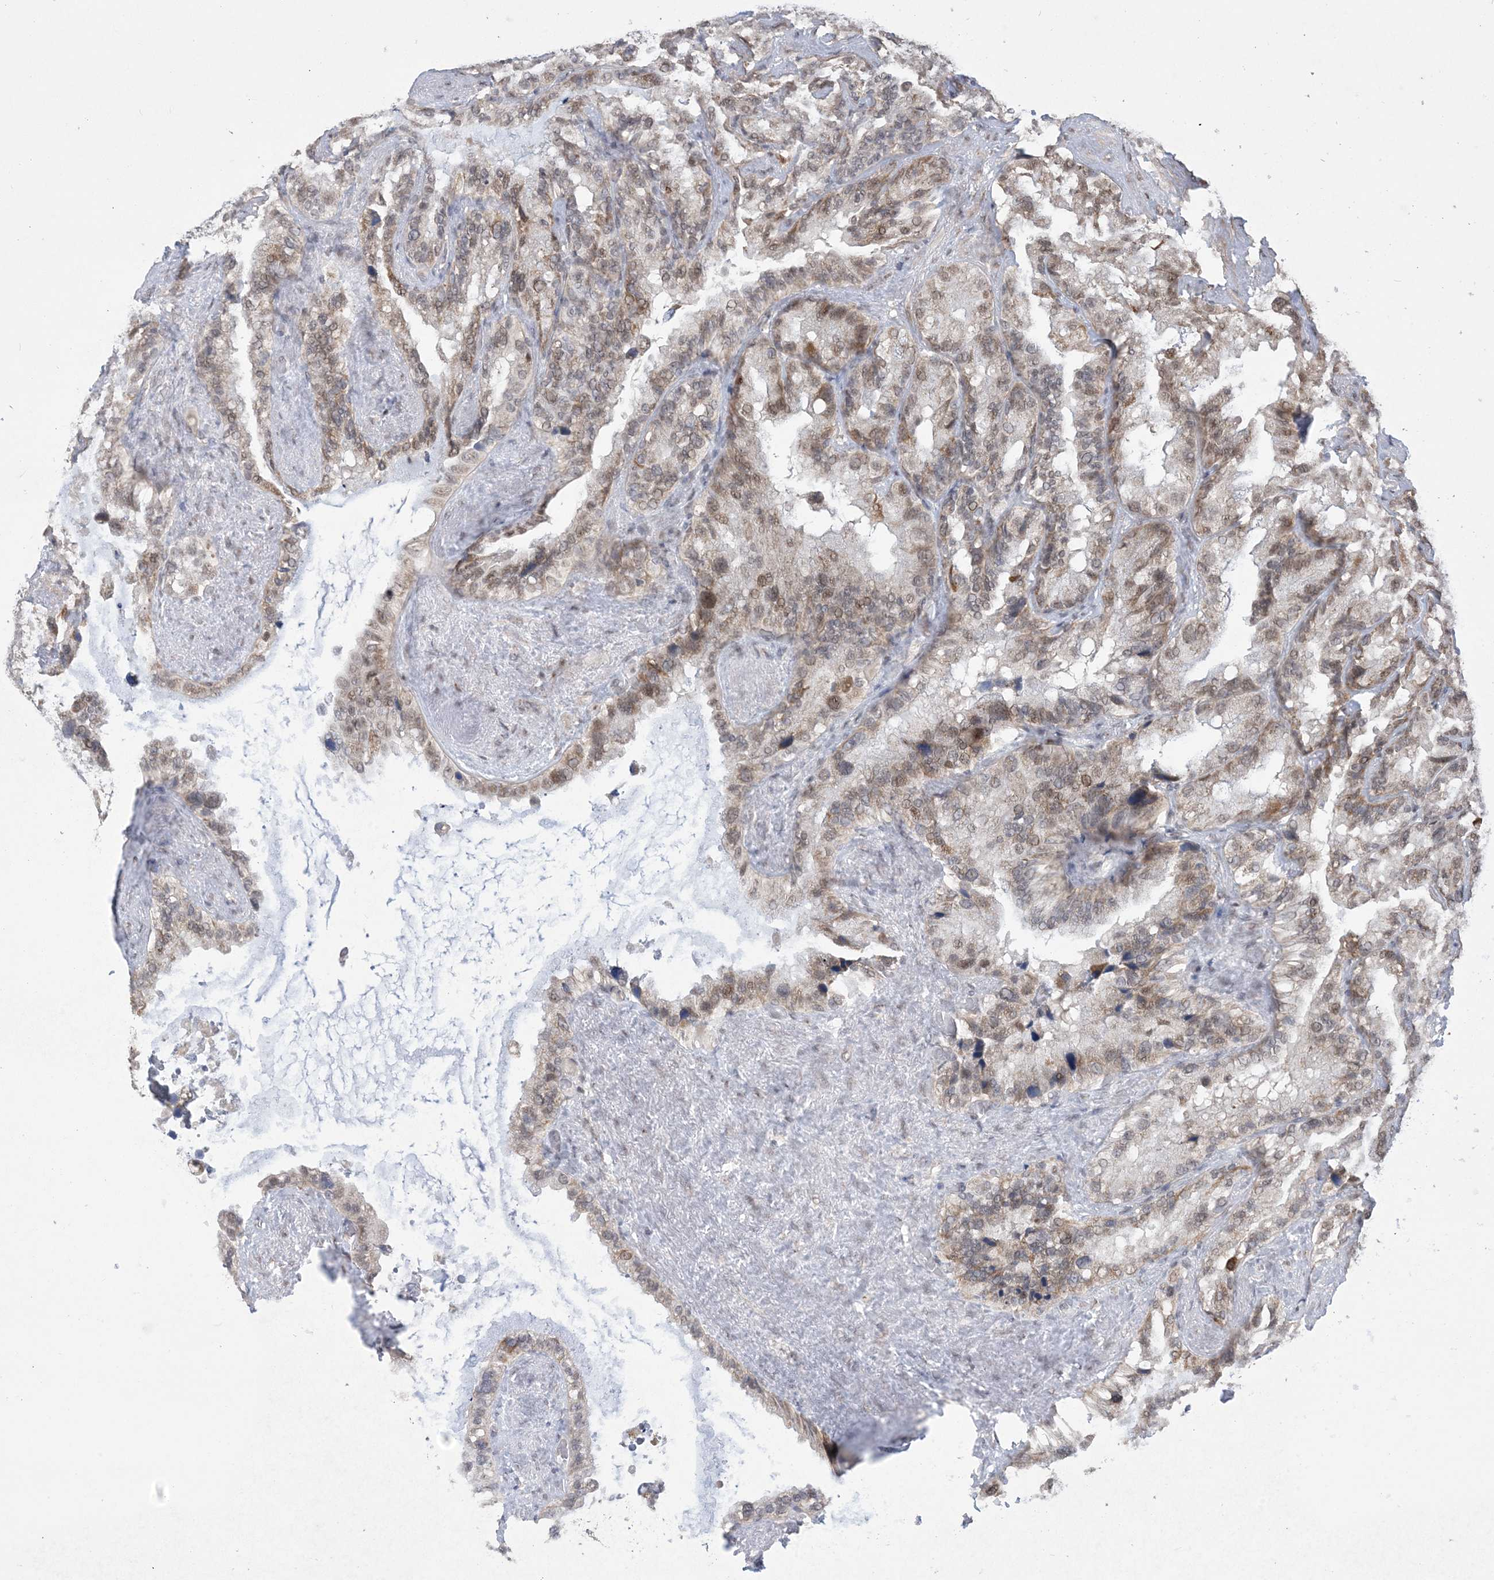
{"staining": {"intensity": "moderate", "quantity": ">75%", "location": "cytoplasmic/membranous,nuclear"}, "tissue": "seminal vesicle", "cell_type": "Glandular cells", "image_type": "normal", "snomed": [{"axis": "morphology", "description": "Normal tissue, NOS"}, {"axis": "topography", "description": "Prostate"}, {"axis": "topography", "description": "Seminal veicle"}], "caption": "Immunohistochemistry micrograph of benign seminal vesicle: seminal vesicle stained using IHC reveals medium levels of moderate protein expression localized specifically in the cytoplasmic/membranous,nuclear of glandular cells, appearing as a cytoplasmic/membranous,nuclear brown color.", "gene": "TRMT10C", "patient": {"sex": "male", "age": 68}}